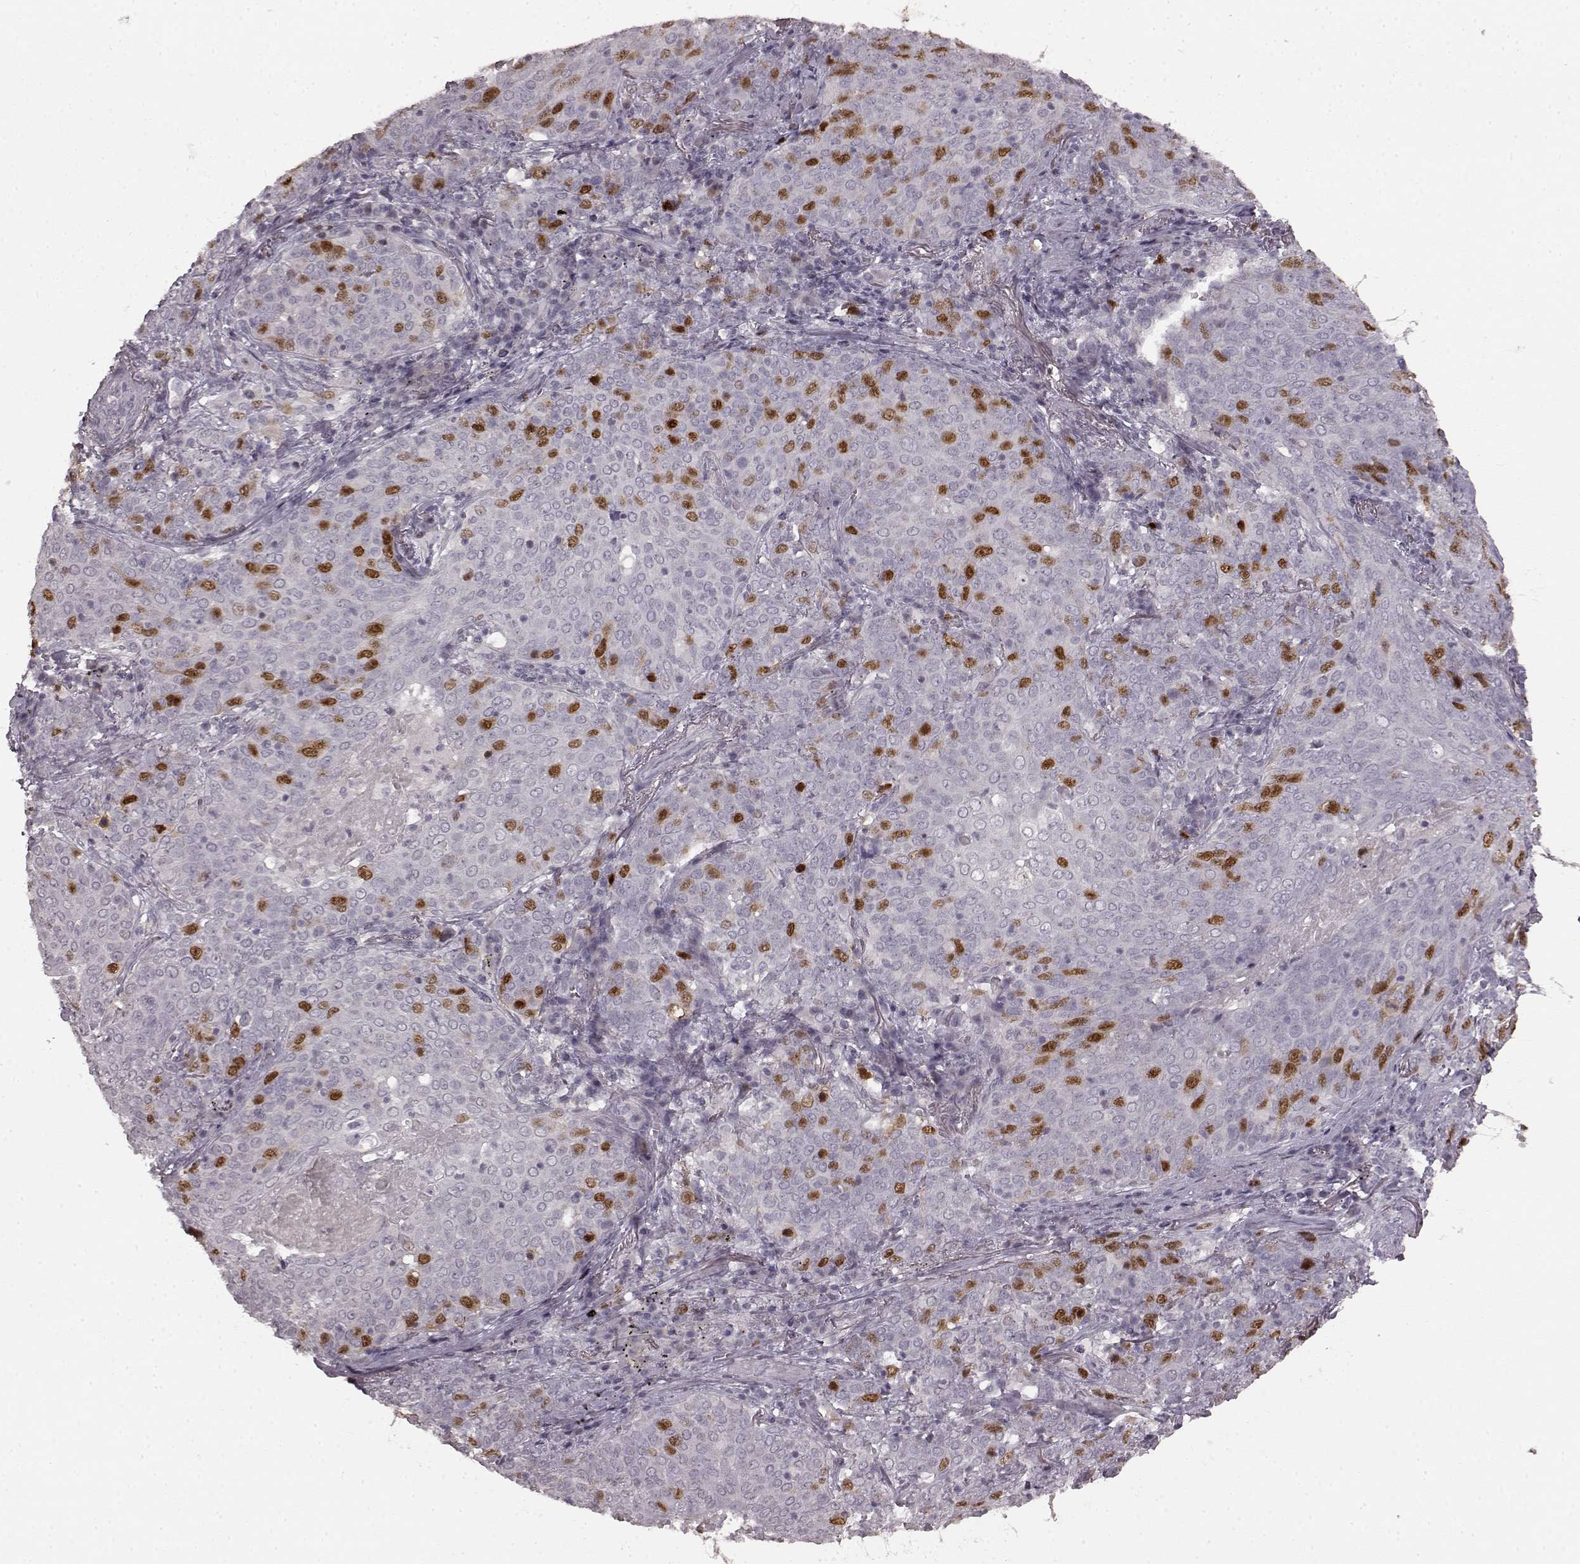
{"staining": {"intensity": "strong", "quantity": "25%-75%", "location": "nuclear"}, "tissue": "lung cancer", "cell_type": "Tumor cells", "image_type": "cancer", "snomed": [{"axis": "morphology", "description": "Squamous cell carcinoma, NOS"}, {"axis": "topography", "description": "Lung"}], "caption": "A brown stain labels strong nuclear positivity of a protein in human lung squamous cell carcinoma tumor cells. (brown staining indicates protein expression, while blue staining denotes nuclei).", "gene": "CCNA2", "patient": {"sex": "male", "age": 82}}